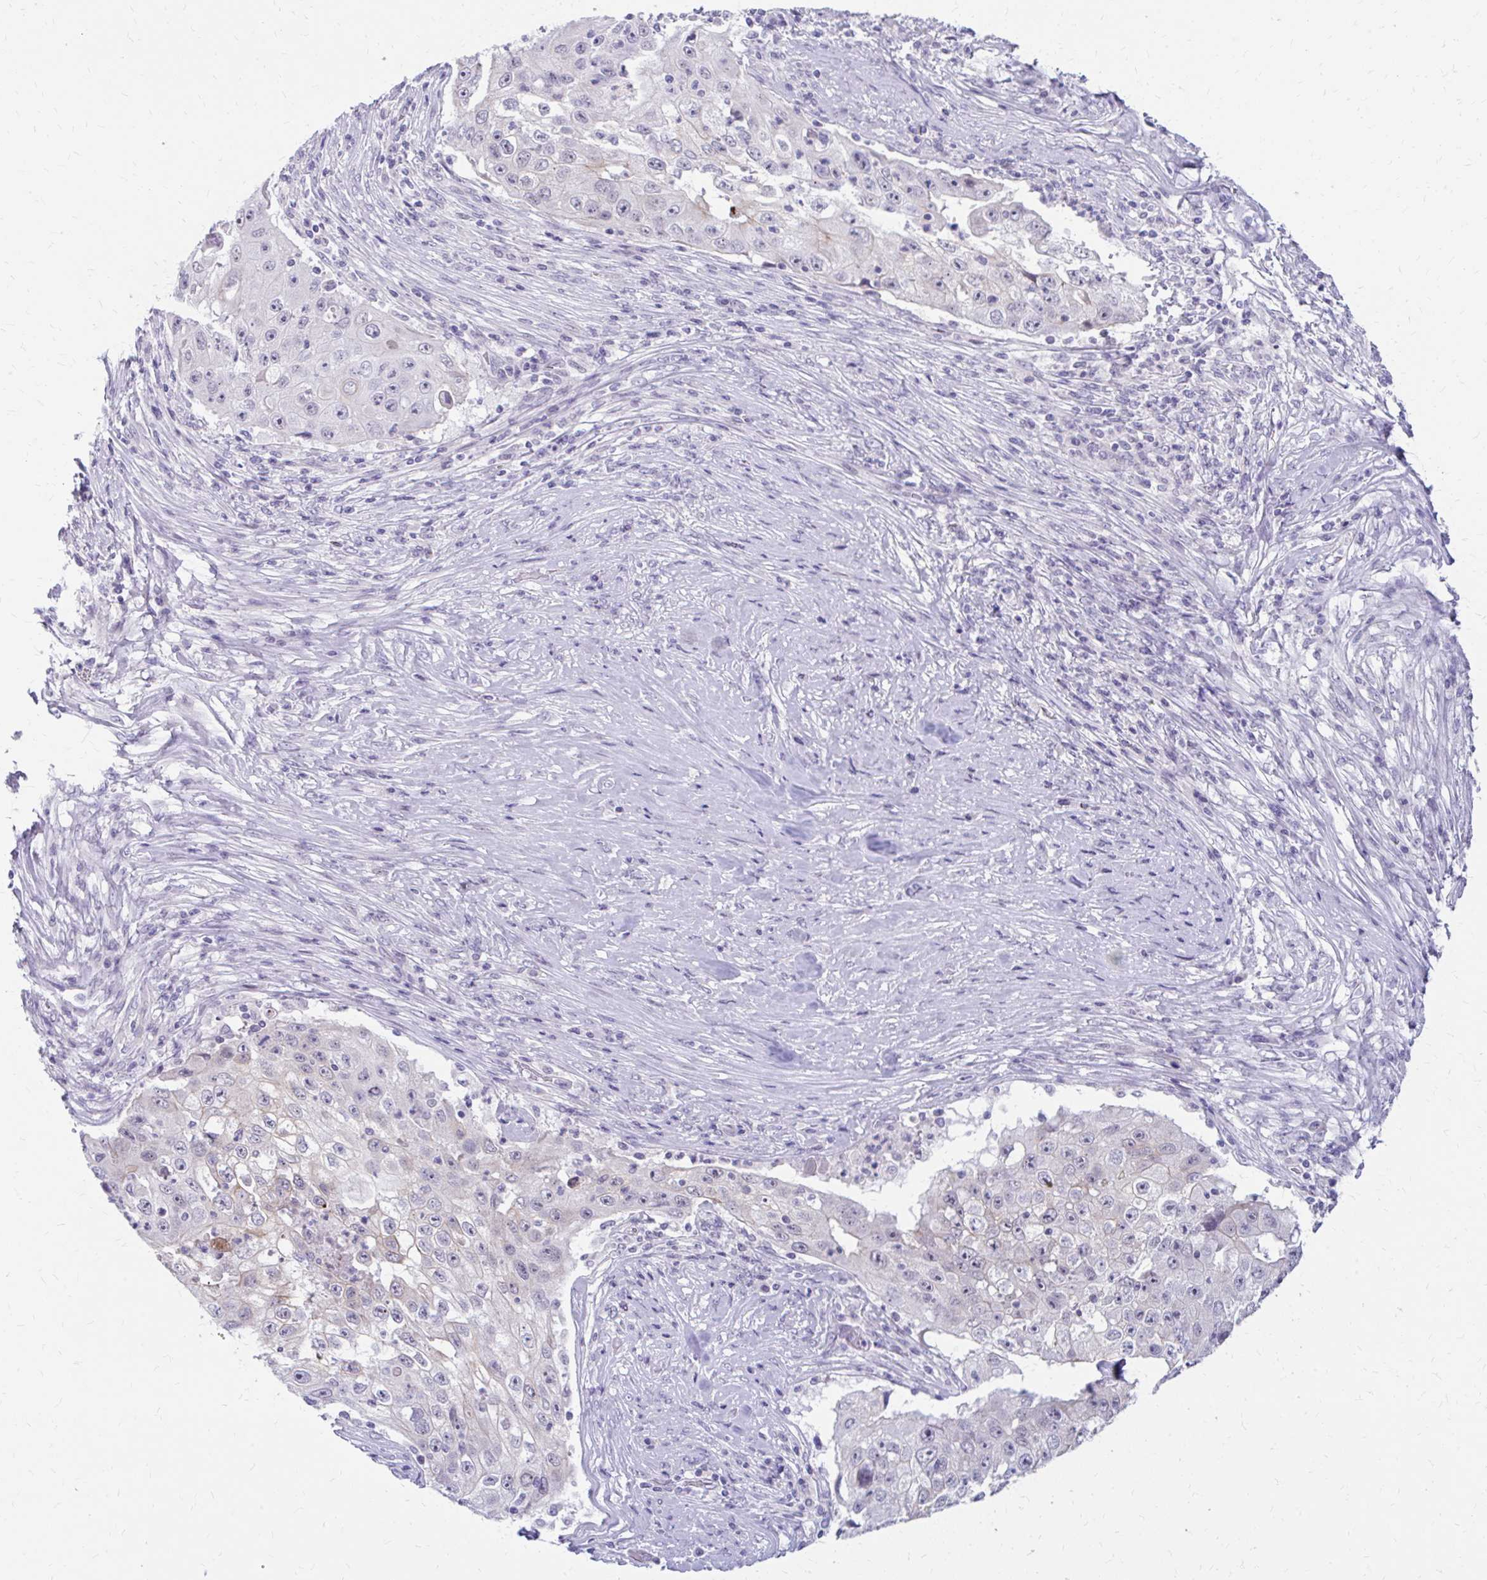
{"staining": {"intensity": "weak", "quantity": "<25%", "location": "cytoplasmic/membranous"}, "tissue": "lung cancer", "cell_type": "Tumor cells", "image_type": "cancer", "snomed": [{"axis": "morphology", "description": "Squamous cell carcinoma, NOS"}, {"axis": "topography", "description": "Lung"}], "caption": "Lung cancer stained for a protein using immunohistochemistry shows no positivity tumor cells.", "gene": "RGS16", "patient": {"sex": "male", "age": 64}}